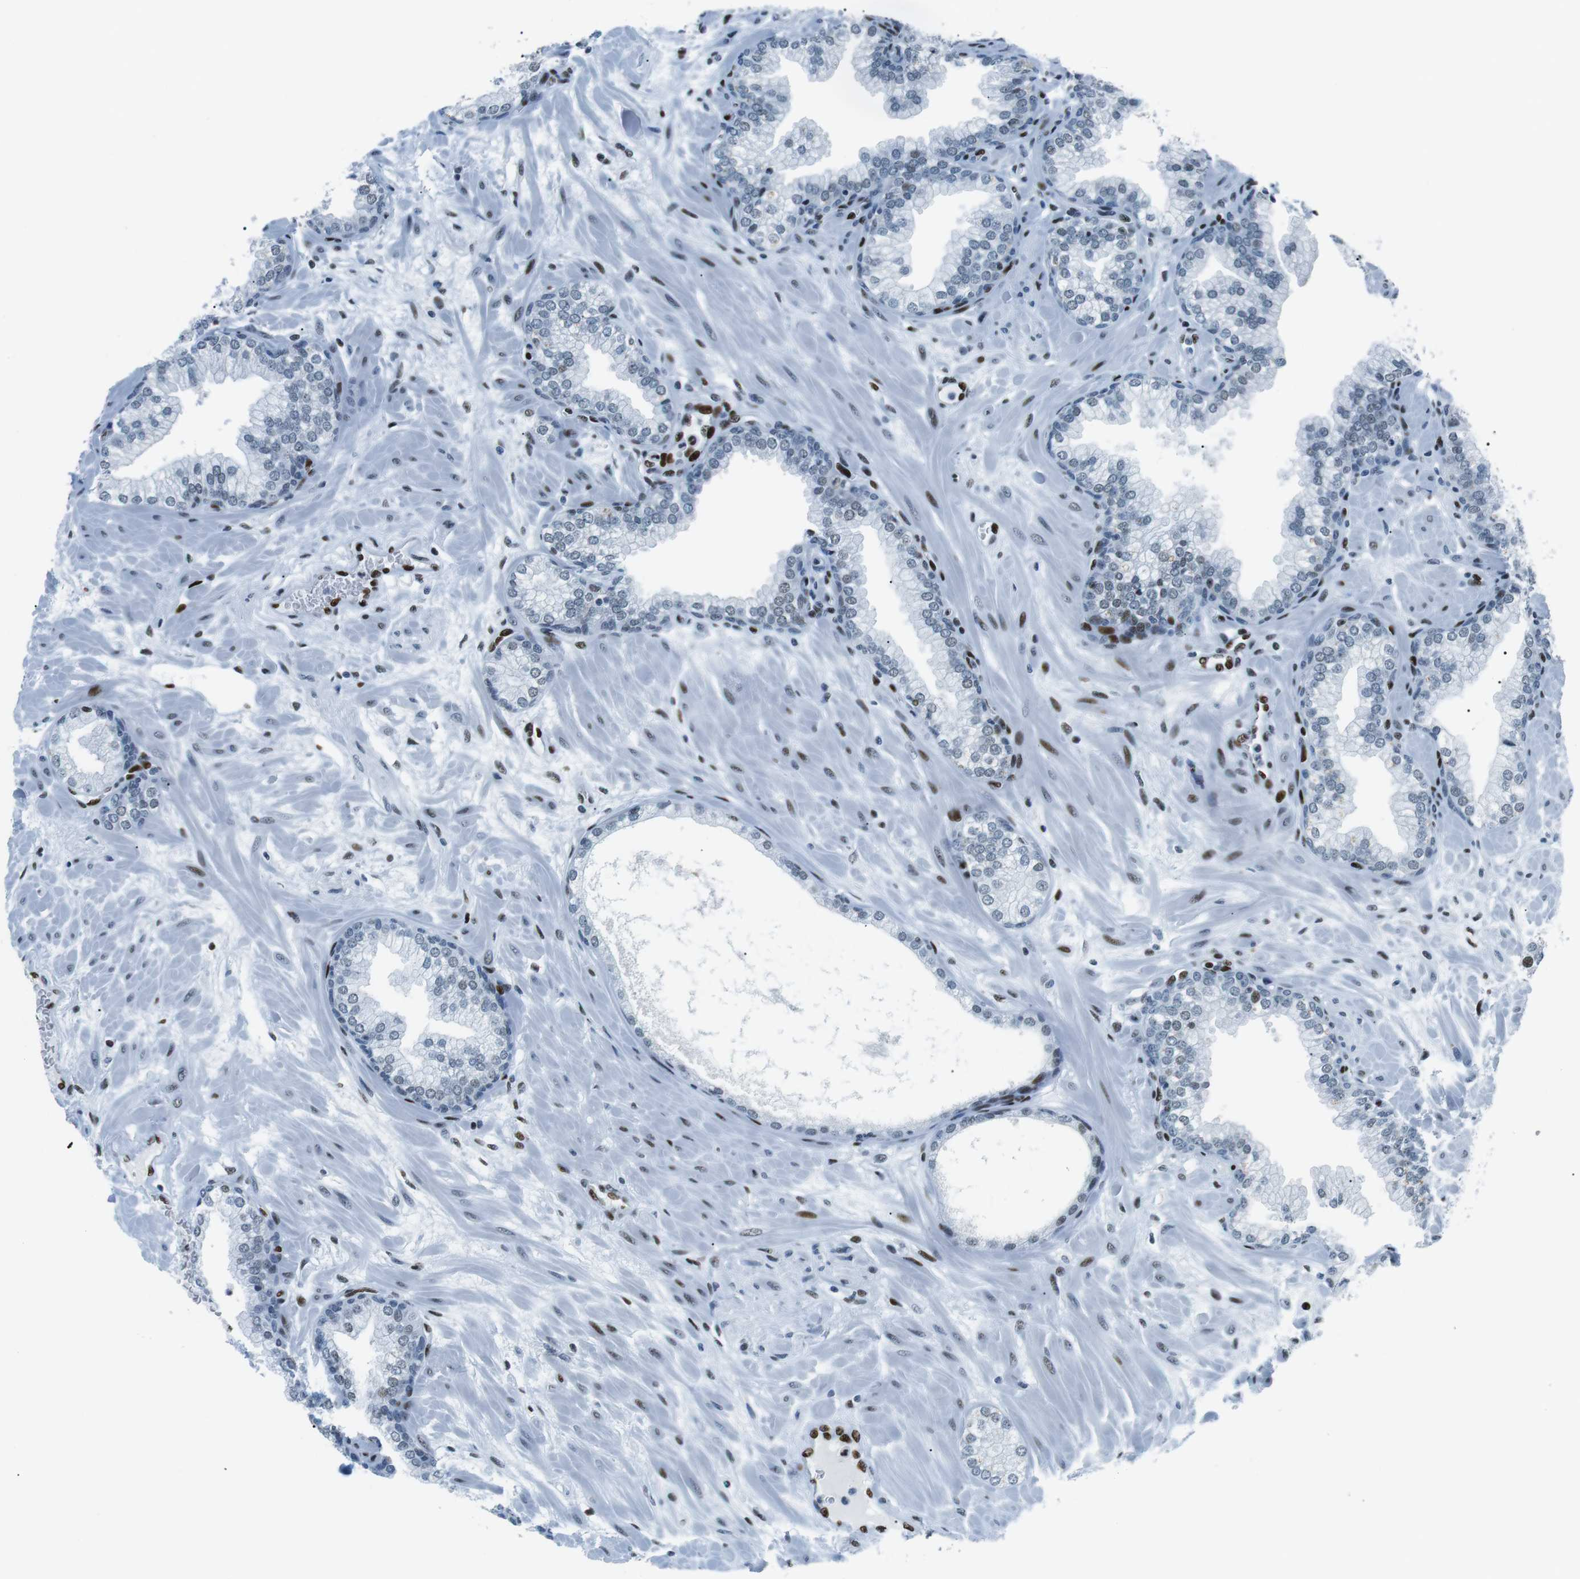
{"staining": {"intensity": "moderate", "quantity": "<25%", "location": "nuclear"}, "tissue": "prostate", "cell_type": "Glandular cells", "image_type": "normal", "snomed": [{"axis": "morphology", "description": "Normal tissue, NOS"}, {"axis": "morphology", "description": "Urothelial carcinoma, Low grade"}, {"axis": "topography", "description": "Urinary bladder"}, {"axis": "topography", "description": "Prostate"}], "caption": "A photomicrograph of prostate stained for a protein reveals moderate nuclear brown staining in glandular cells. (Brightfield microscopy of DAB IHC at high magnification).", "gene": "PML", "patient": {"sex": "male", "age": 60}}